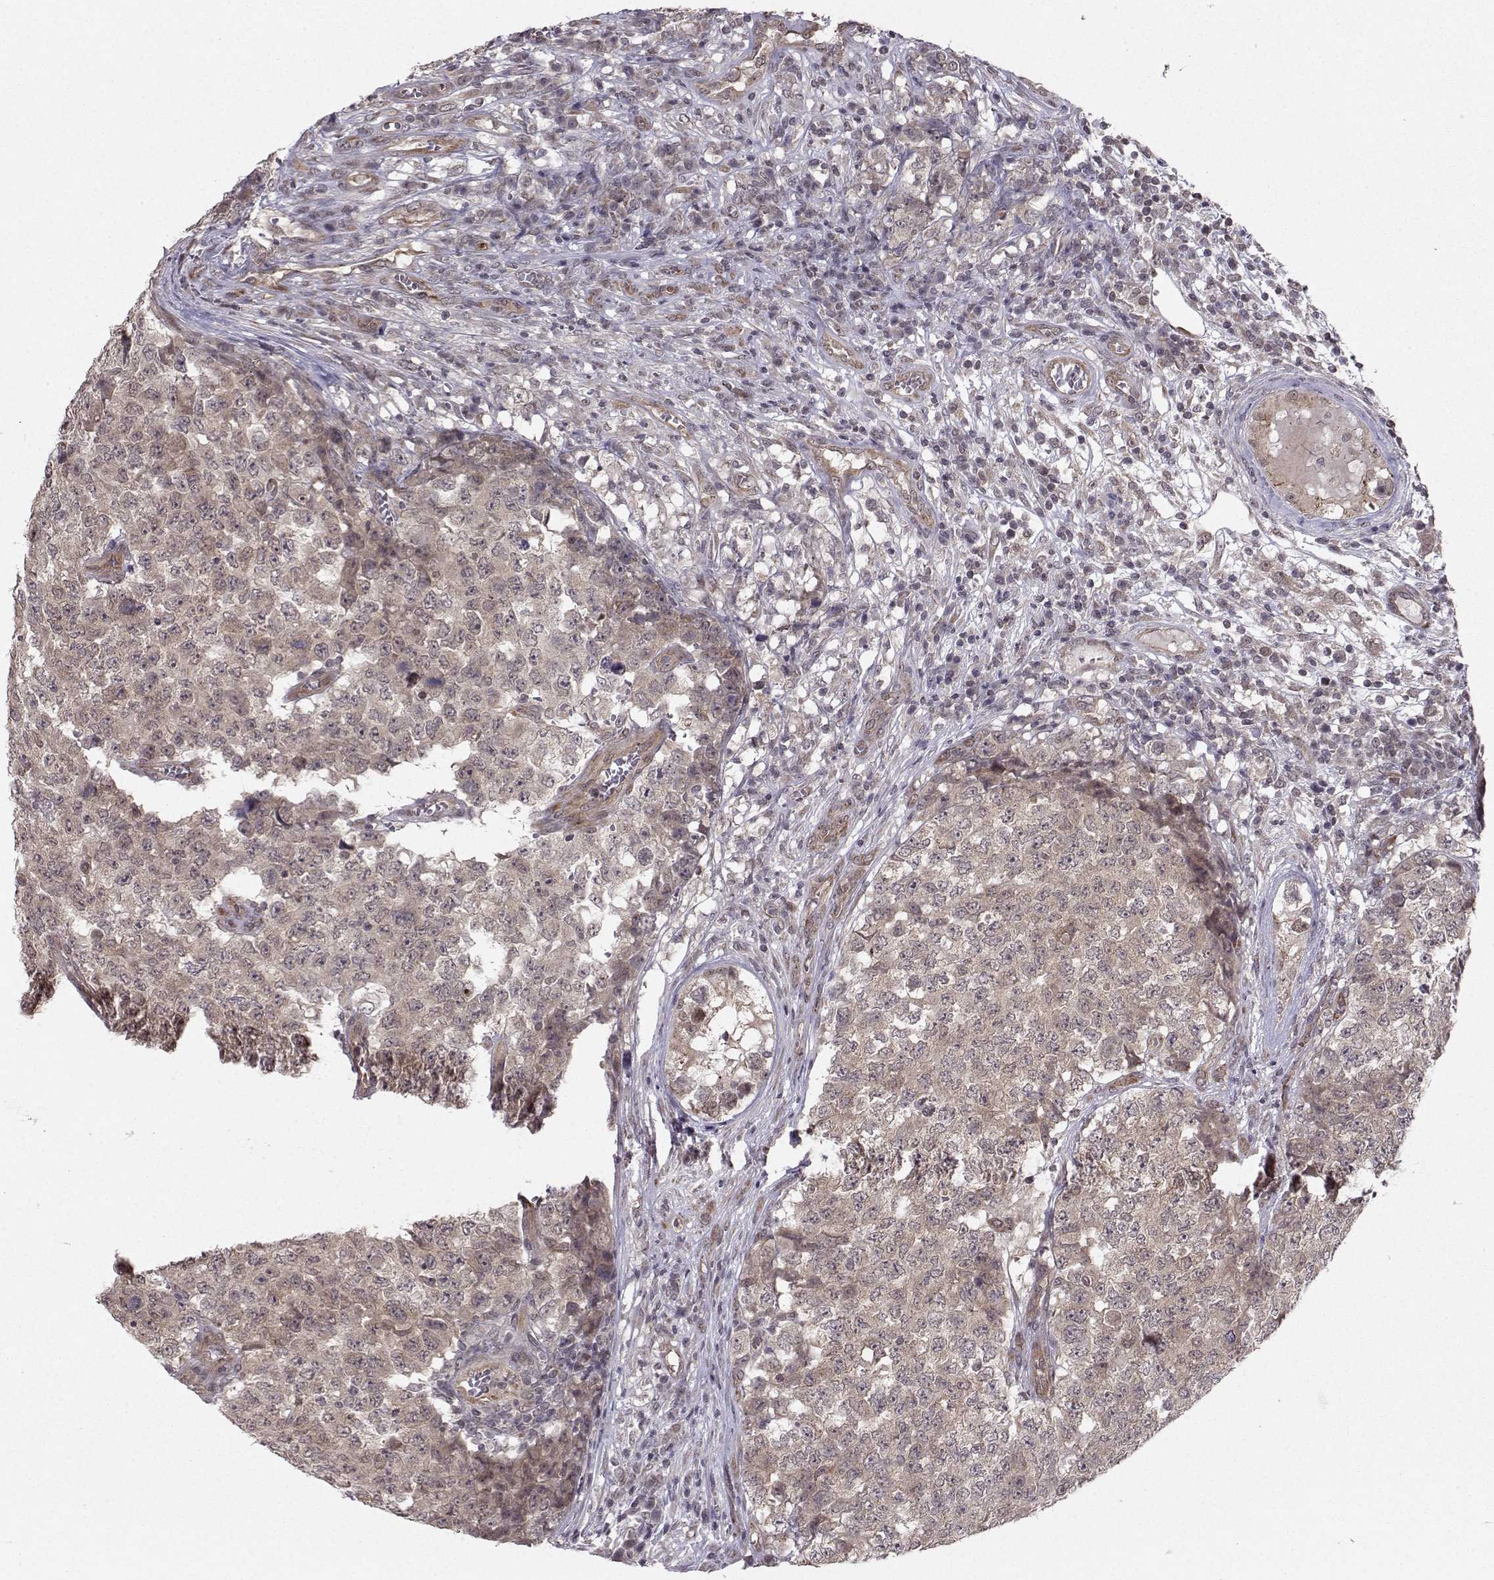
{"staining": {"intensity": "weak", "quantity": ">75%", "location": "cytoplasmic/membranous"}, "tissue": "testis cancer", "cell_type": "Tumor cells", "image_type": "cancer", "snomed": [{"axis": "morphology", "description": "Carcinoma, Embryonal, NOS"}, {"axis": "topography", "description": "Testis"}], "caption": "This is a photomicrograph of immunohistochemistry (IHC) staining of testis cancer (embryonal carcinoma), which shows weak expression in the cytoplasmic/membranous of tumor cells.", "gene": "PKN2", "patient": {"sex": "male", "age": 23}}